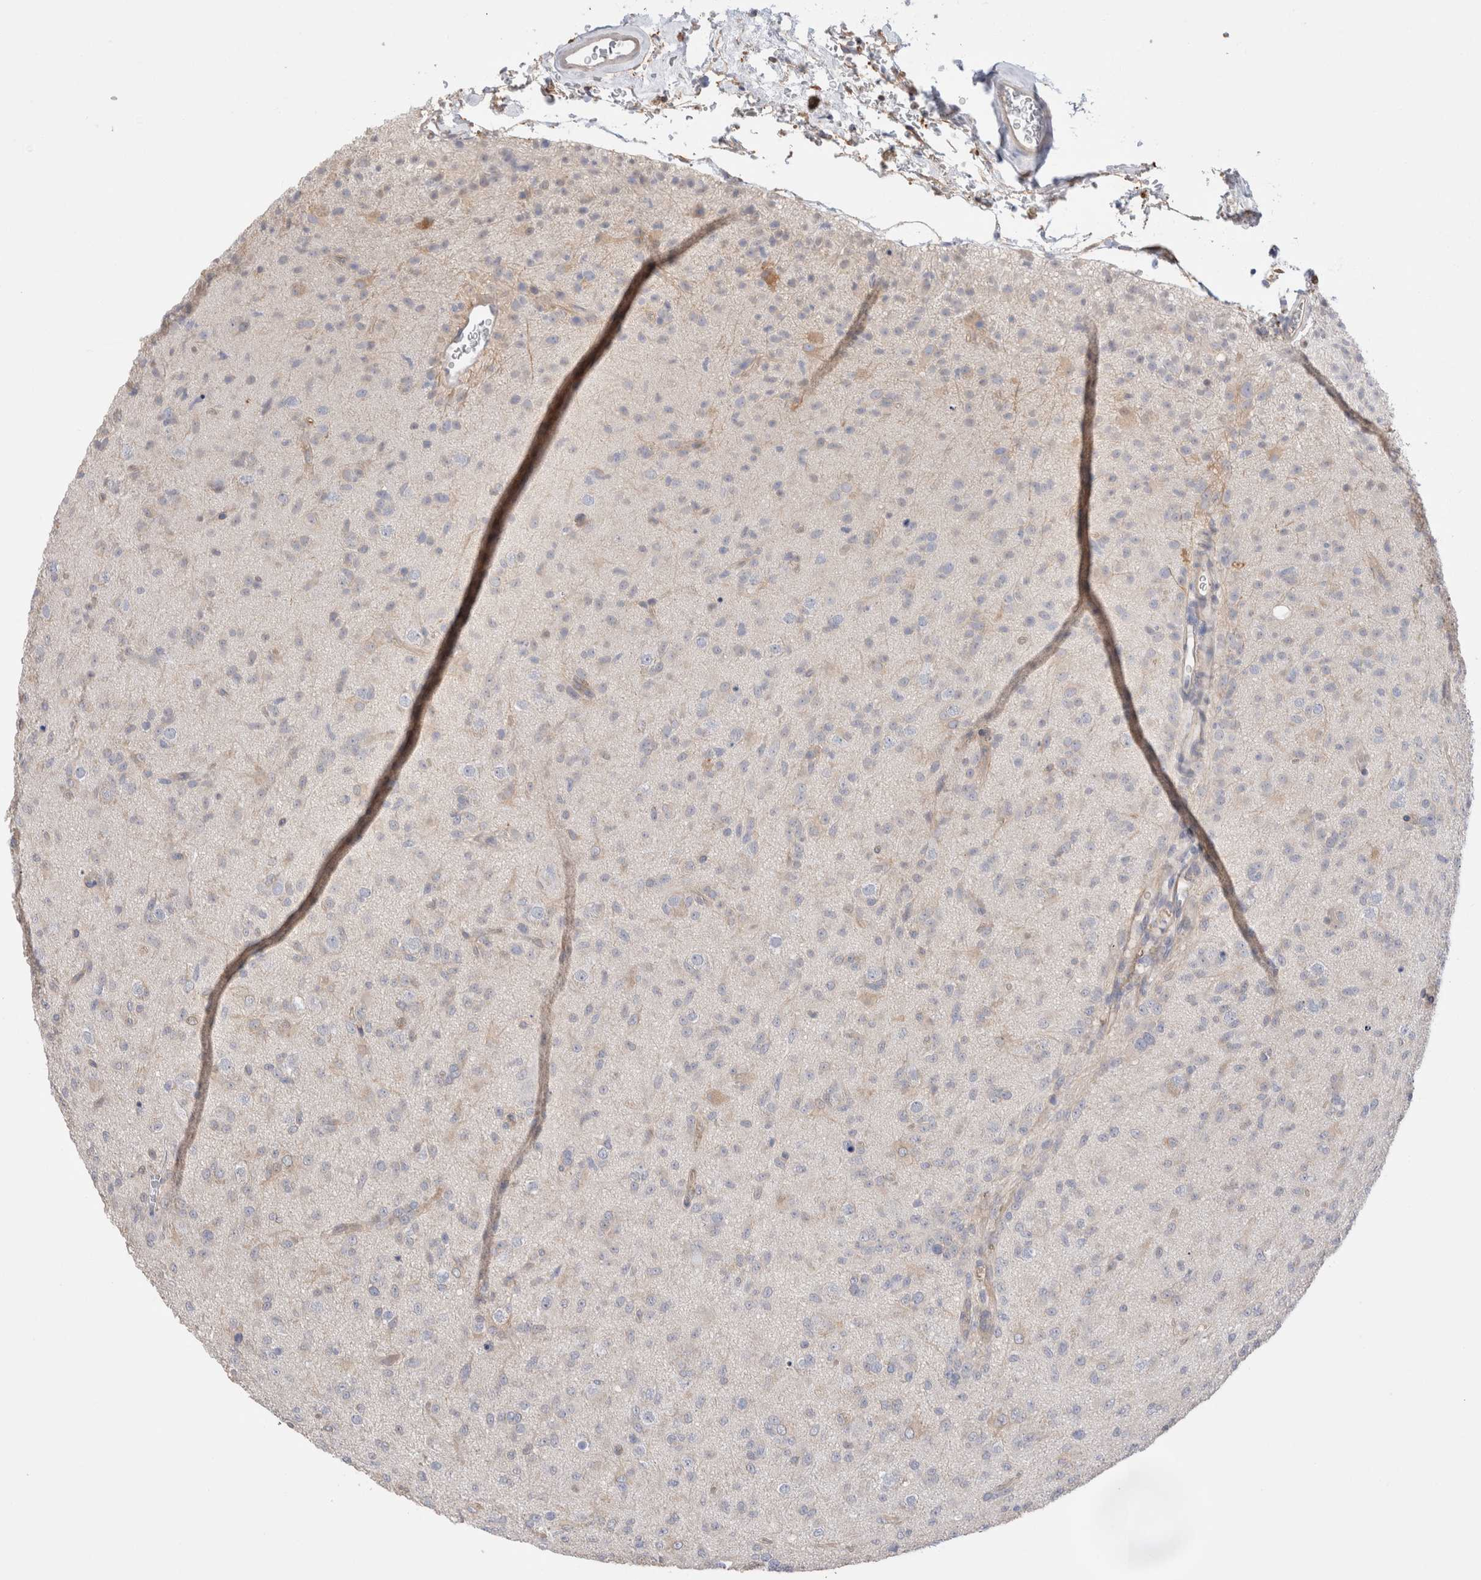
{"staining": {"intensity": "weak", "quantity": "<25%", "location": "cytoplasmic/membranous"}, "tissue": "glioma", "cell_type": "Tumor cells", "image_type": "cancer", "snomed": [{"axis": "morphology", "description": "Glioma, malignant, Low grade"}, {"axis": "topography", "description": "Brain"}], "caption": "Tumor cells are negative for brown protein staining in malignant glioma (low-grade).", "gene": "CAPN2", "patient": {"sex": "male", "age": 65}}